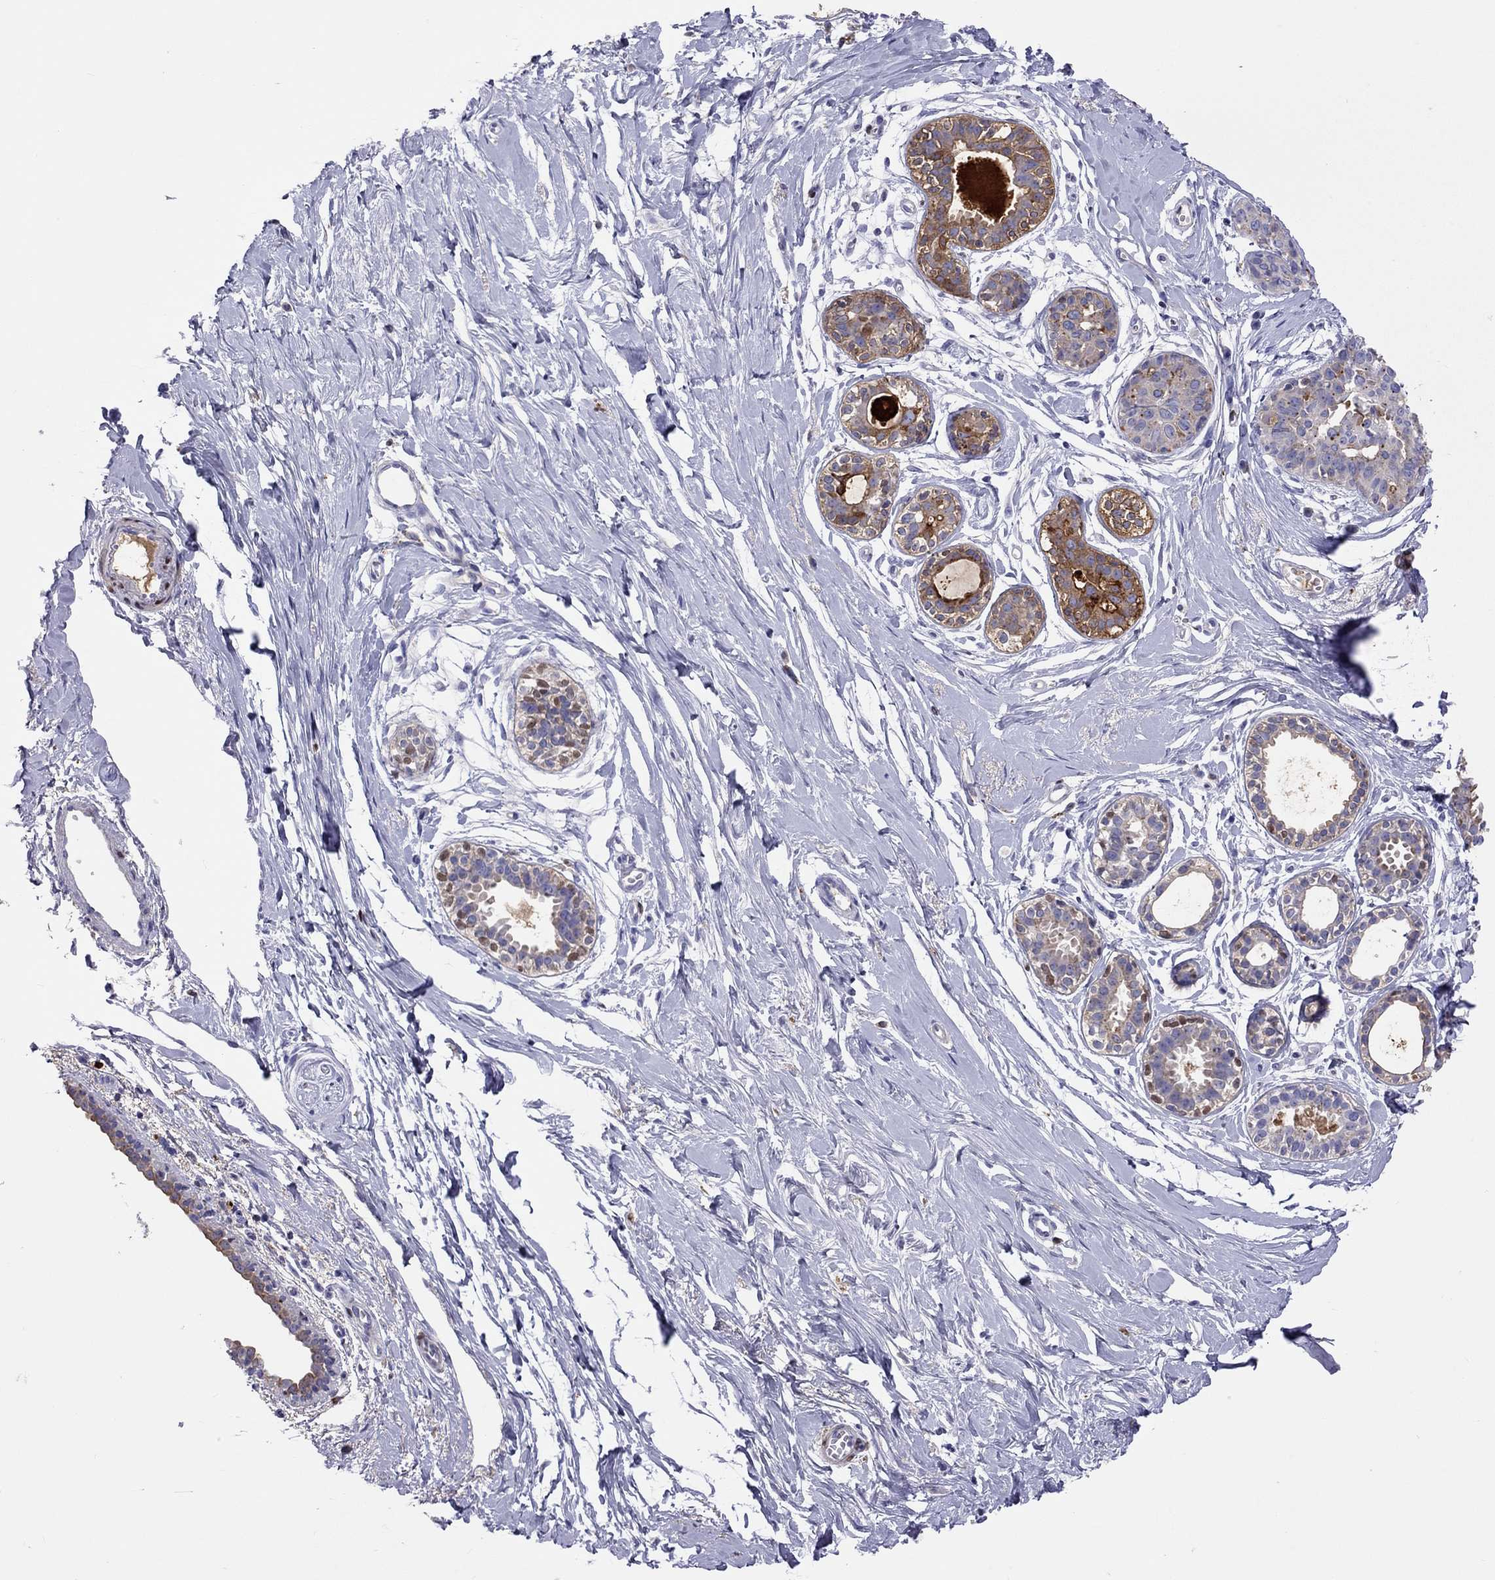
{"staining": {"intensity": "negative", "quantity": "none", "location": "none"}, "tissue": "breast", "cell_type": "Adipocytes", "image_type": "normal", "snomed": [{"axis": "morphology", "description": "Normal tissue, NOS"}, {"axis": "topography", "description": "Breast"}], "caption": "A high-resolution photomicrograph shows immunohistochemistry (IHC) staining of benign breast, which reveals no significant expression in adipocytes. Brightfield microscopy of IHC stained with DAB (brown) and hematoxylin (blue), captured at high magnification.", "gene": "SERPINA3", "patient": {"sex": "female", "age": 49}}